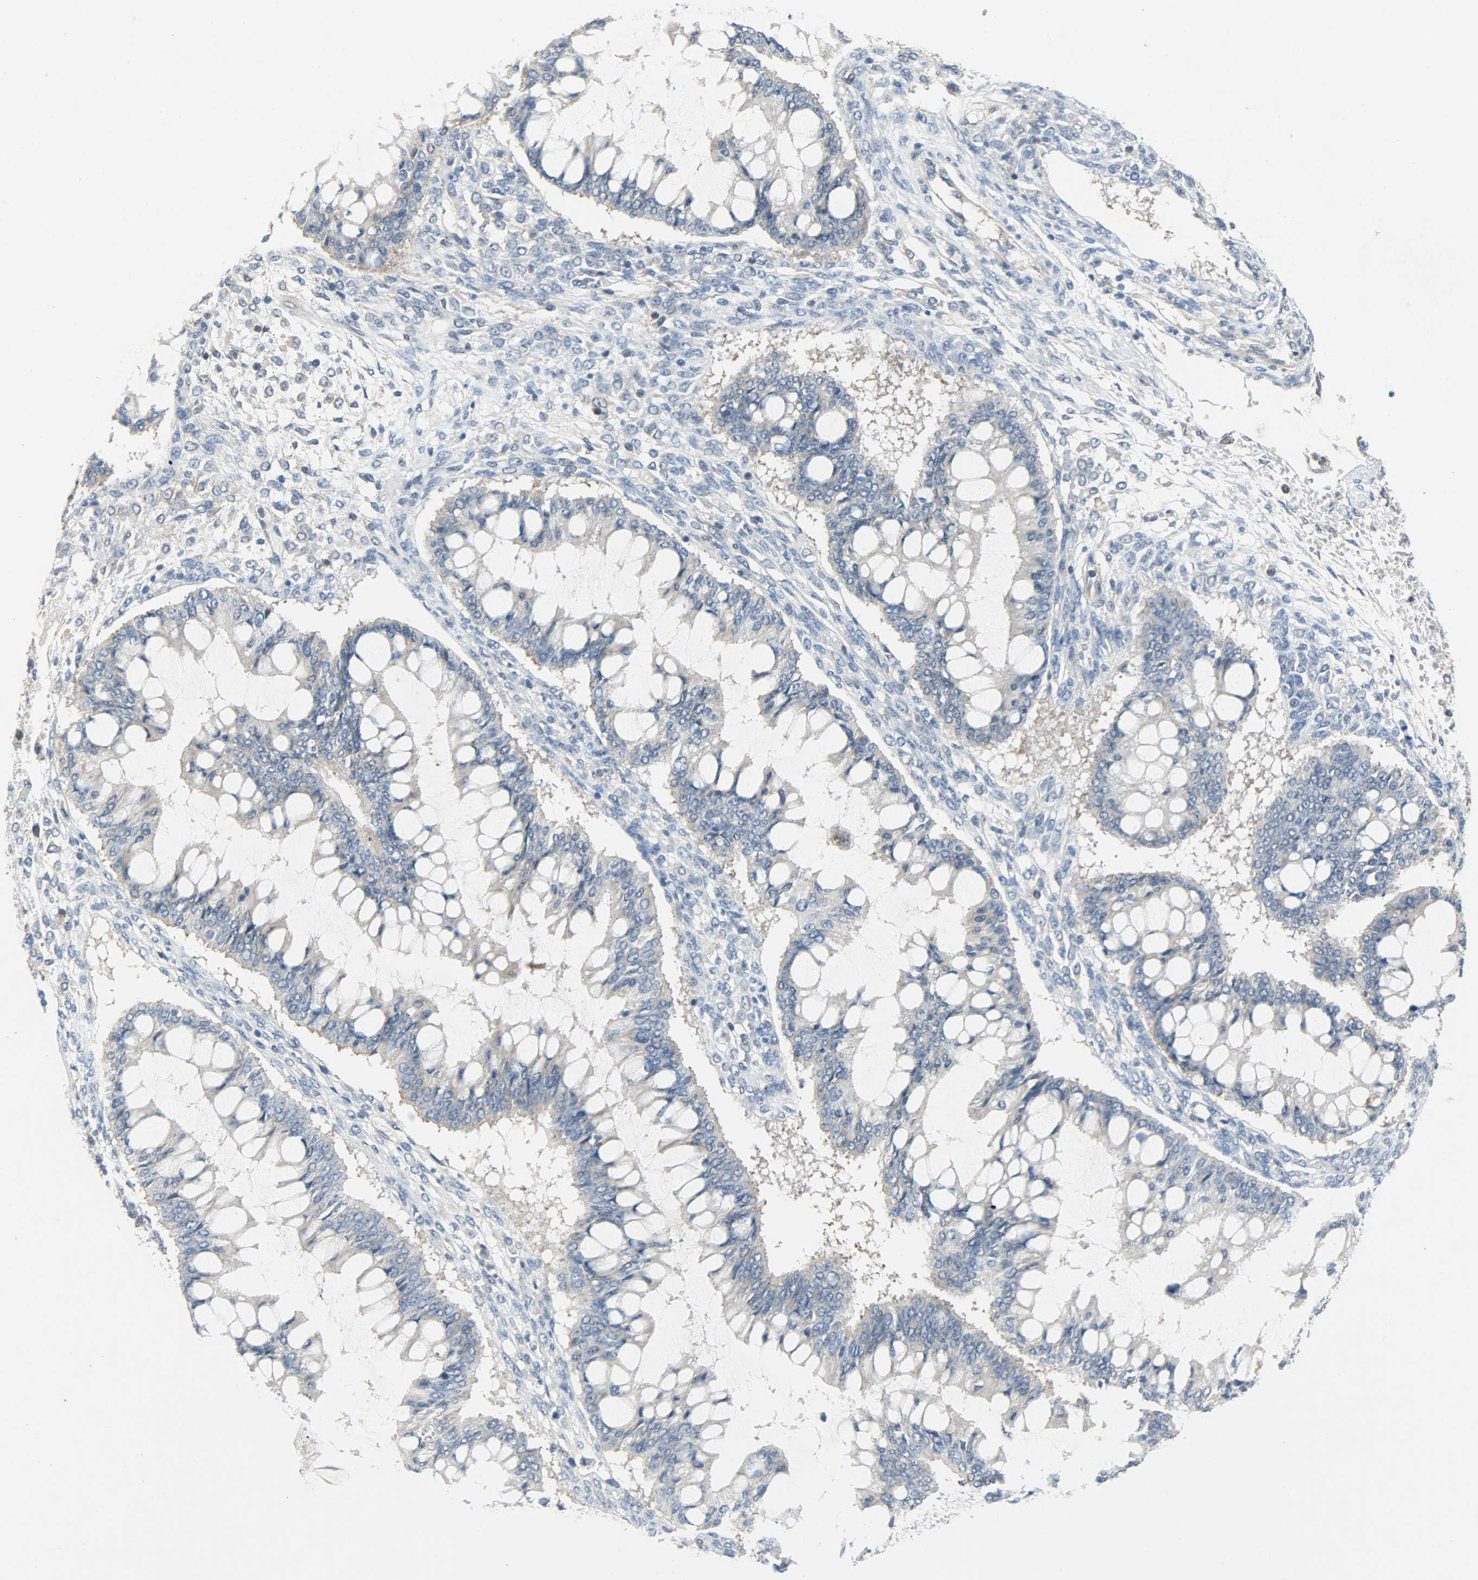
{"staining": {"intensity": "weak", "quantity": ">75%", "location": "cytoplasmic/membranous"}, "tissue": "ovarian cancer", "cell_type": "Tumor cells", "image_type": "cancer", "snomed": [{"axis": "morphology", "description": "Cystadenocarcinoma, mucinous, NOS"}, {"axis": "topography", "description": "Ovary"}], "caption": "The image shows a brown stain indicating the presence of a protein in the cytoplasmic/membranous of tumor cells in mucinous cystadenocarcinoma (ovarian).", "gene": "TRIM21", "patient": {"sex": "female", "age": 73}}